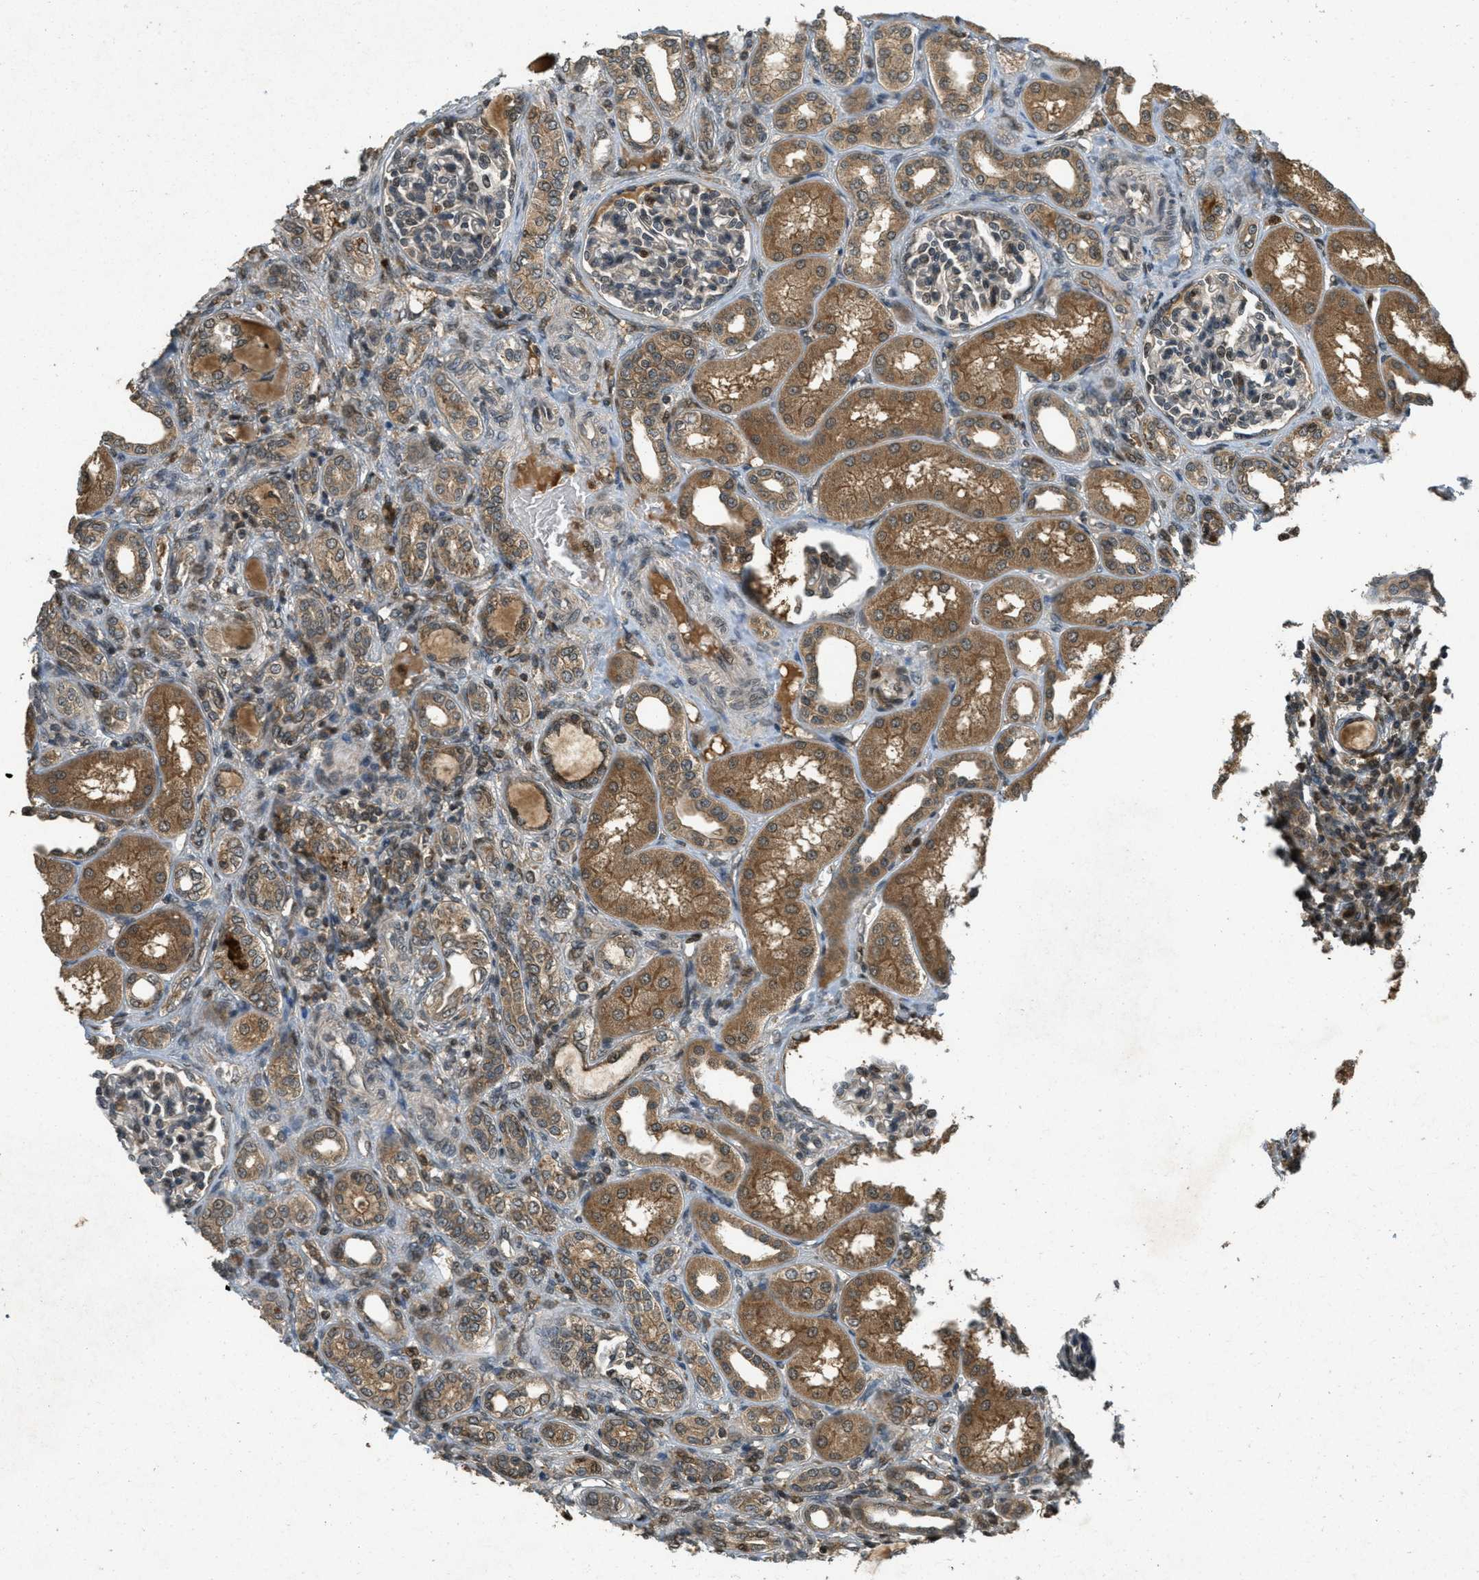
{"staining": {"intensity": "moderate", "quantity": "<25%", "location": "cytoplasmic/membranous,nuclear"}, "tissue": "kidney", "cell_type": "Cells in glomeruli", "image_type": "normal", "snomed": [{"axis": "morphology", "description": "Normal tissue, NOS"}, {"axis": "topography", "description": "Kidney"}], "caption": "IHC of benign human kidney shows low levels of moderate cytoplasmic/membranous,nuclear expression in approximately <25% of cells in glomeruli. (DAB = brown stain, brightfield microscopy at high magnification).", "gene": "ATG7", "patient": {"sex": "male", "age": 7}}